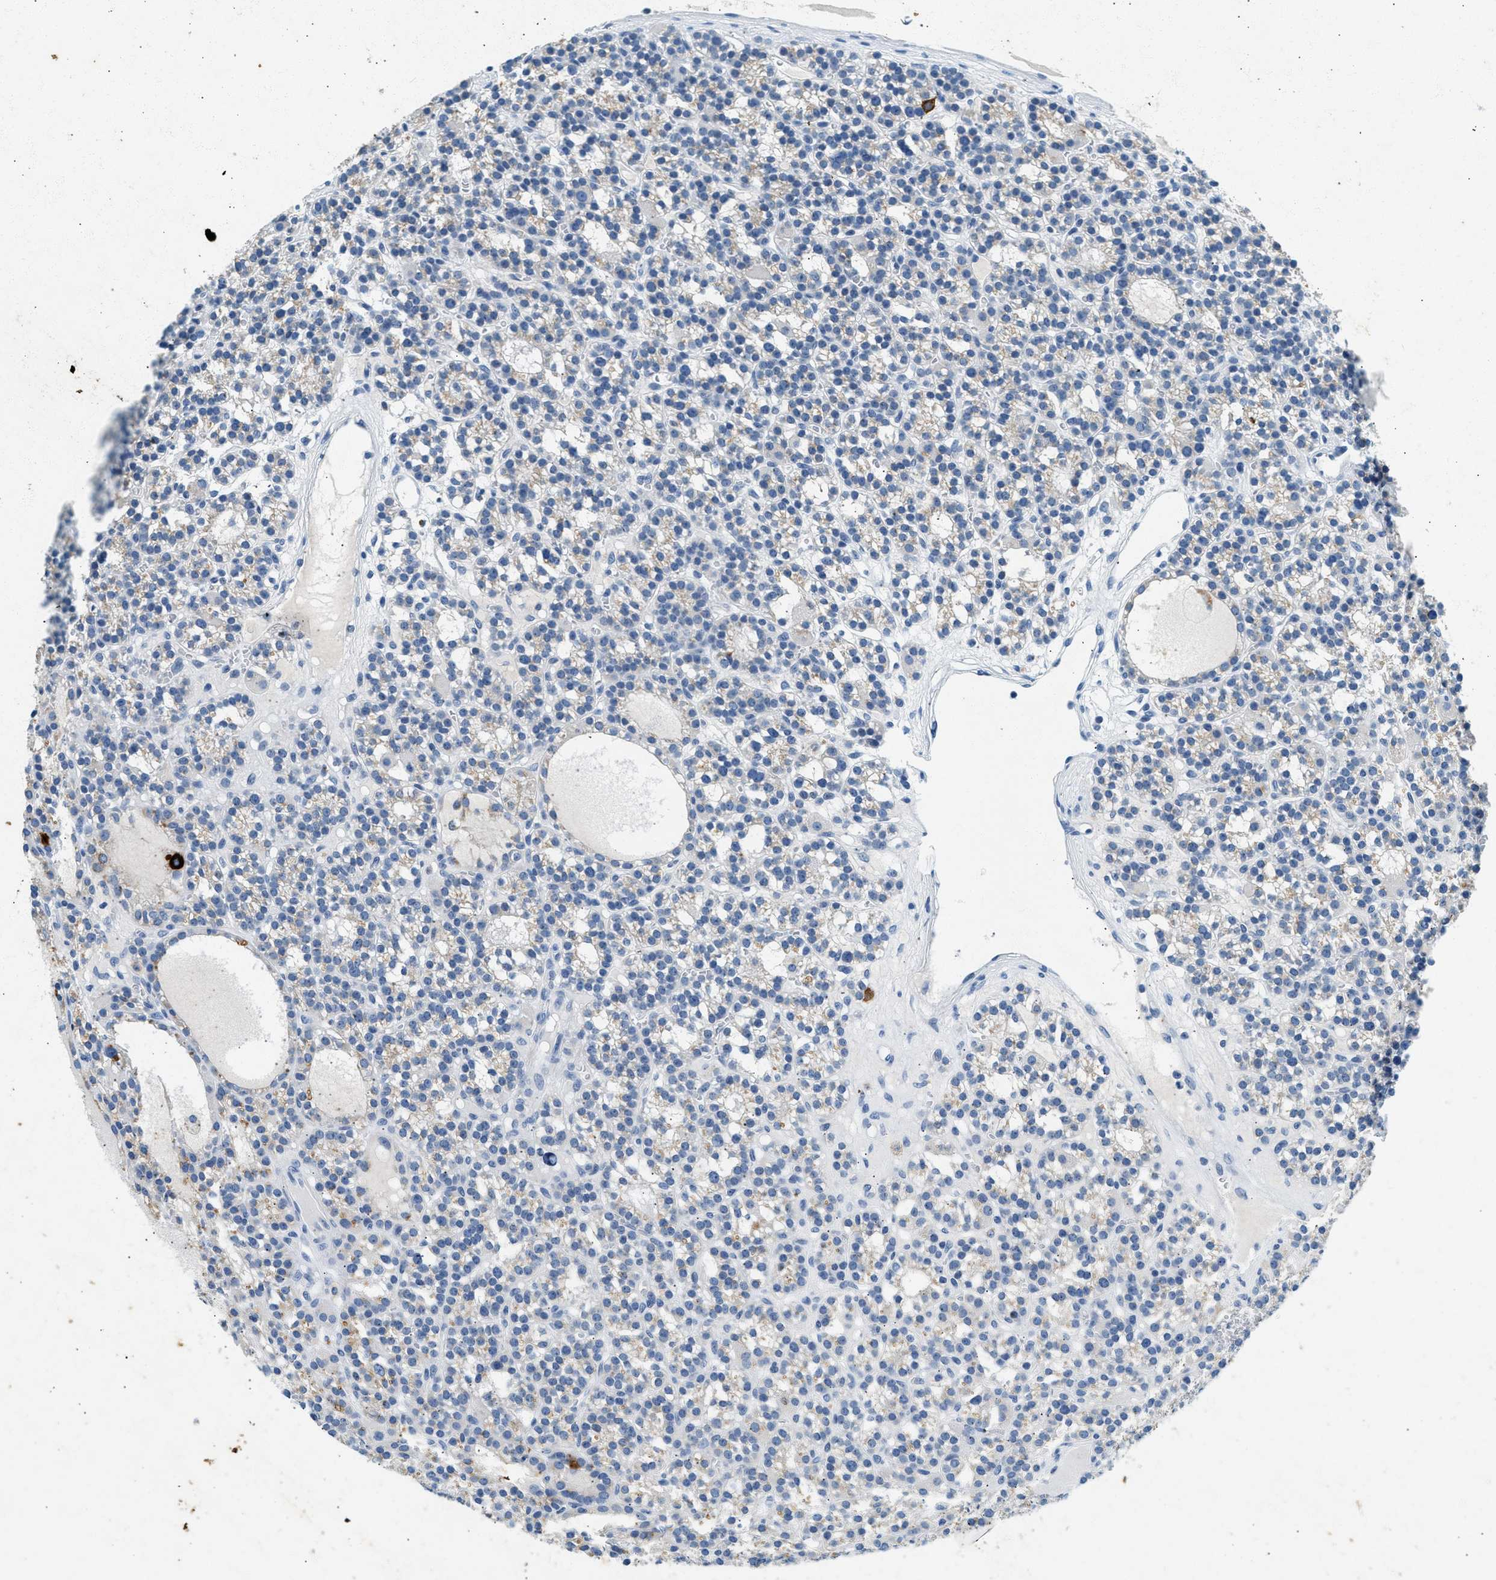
{"staining": {"intensity": "moderate", "quantity": "<25%", "location": "cytoplasmic/membranous"}, "tissue": "parathyroid gland", "cell_type": "Glandular cells", "image_type": "normal", "snomed": [{"axis": "morphology", "description": "Normal tissue, NOS"}, {"axis": "morphology", "description": "Adenoma, NOS"}, {"axis": "topography", "description": "Parathyroid gland"}], "caption": "Immunohistochemical staining of benign human parathyroid gland displays low levels of moderate cytoplasmic/membranous expression in approximately <25% of glandular cells. (DAB (3,3'-diaminobenzidine) = brown stain, brightfield microscopy at high magnification).", "gene": "CFAP20", "patient": {"sex": "female", "age": 58}}